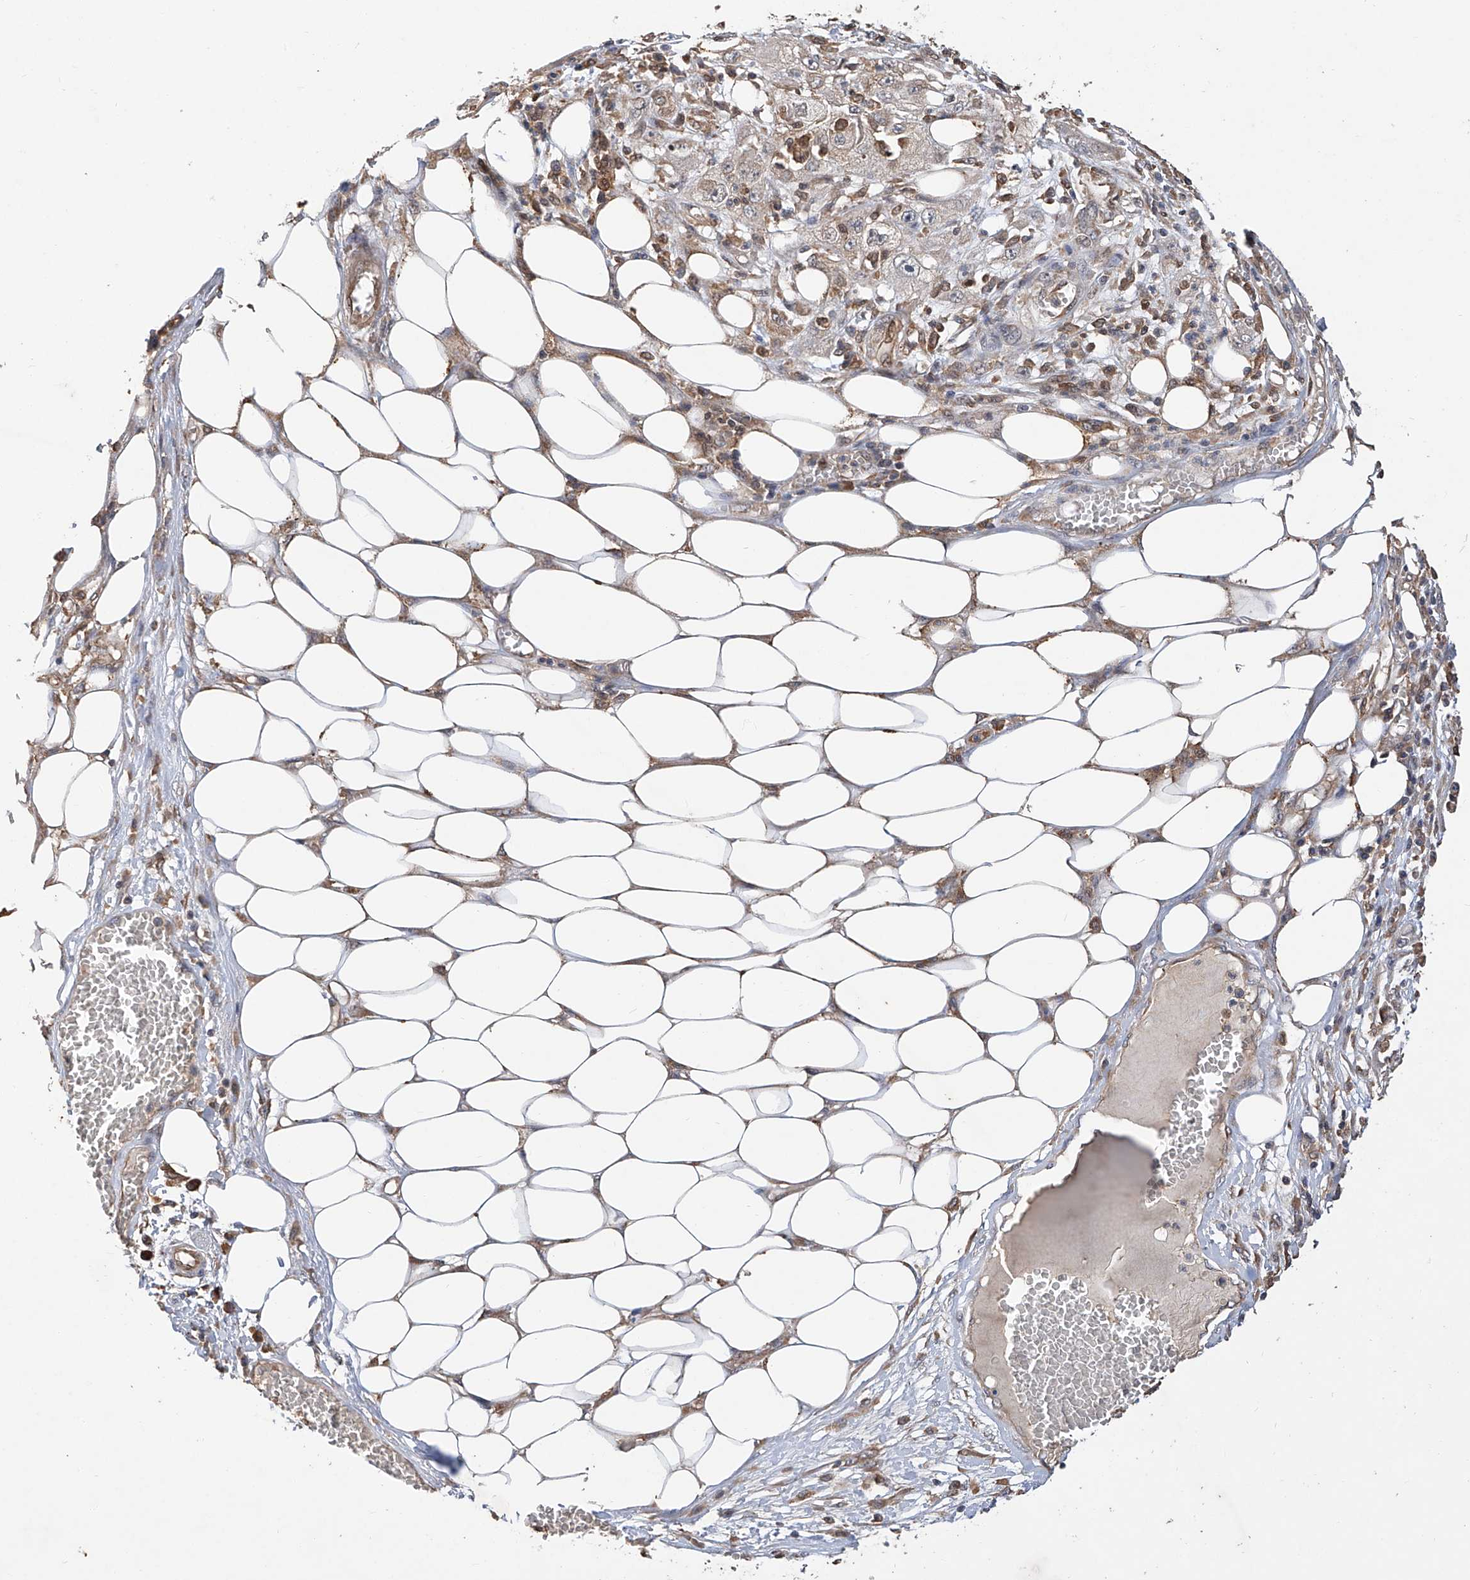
{"staining": {"intensity": "moderate", "quantity": "<25%", "location": "cytoplasmic/membranous"}, "tissue": "skin cancer", "cell_type": "Tumor cells", "image_type": "cancer", "snomed": [{"axis": "morphology", "description": "Squamous cell carcinoma, NOS"}, {"axis": "morphology", "description": "Squamous cell carcinoma, metastatic, NOS"}, {"axis": "topography", "description": "Skin"}, {"axis": "topography", "description": "Lymph node"}], "caption": "Skin metastatic squamous cell carcinoma stained with a protein marker exhibits moderate staining in tumor cells.", "gene": "RILPL2", "patient": {"sex": "male", "age": 75}}